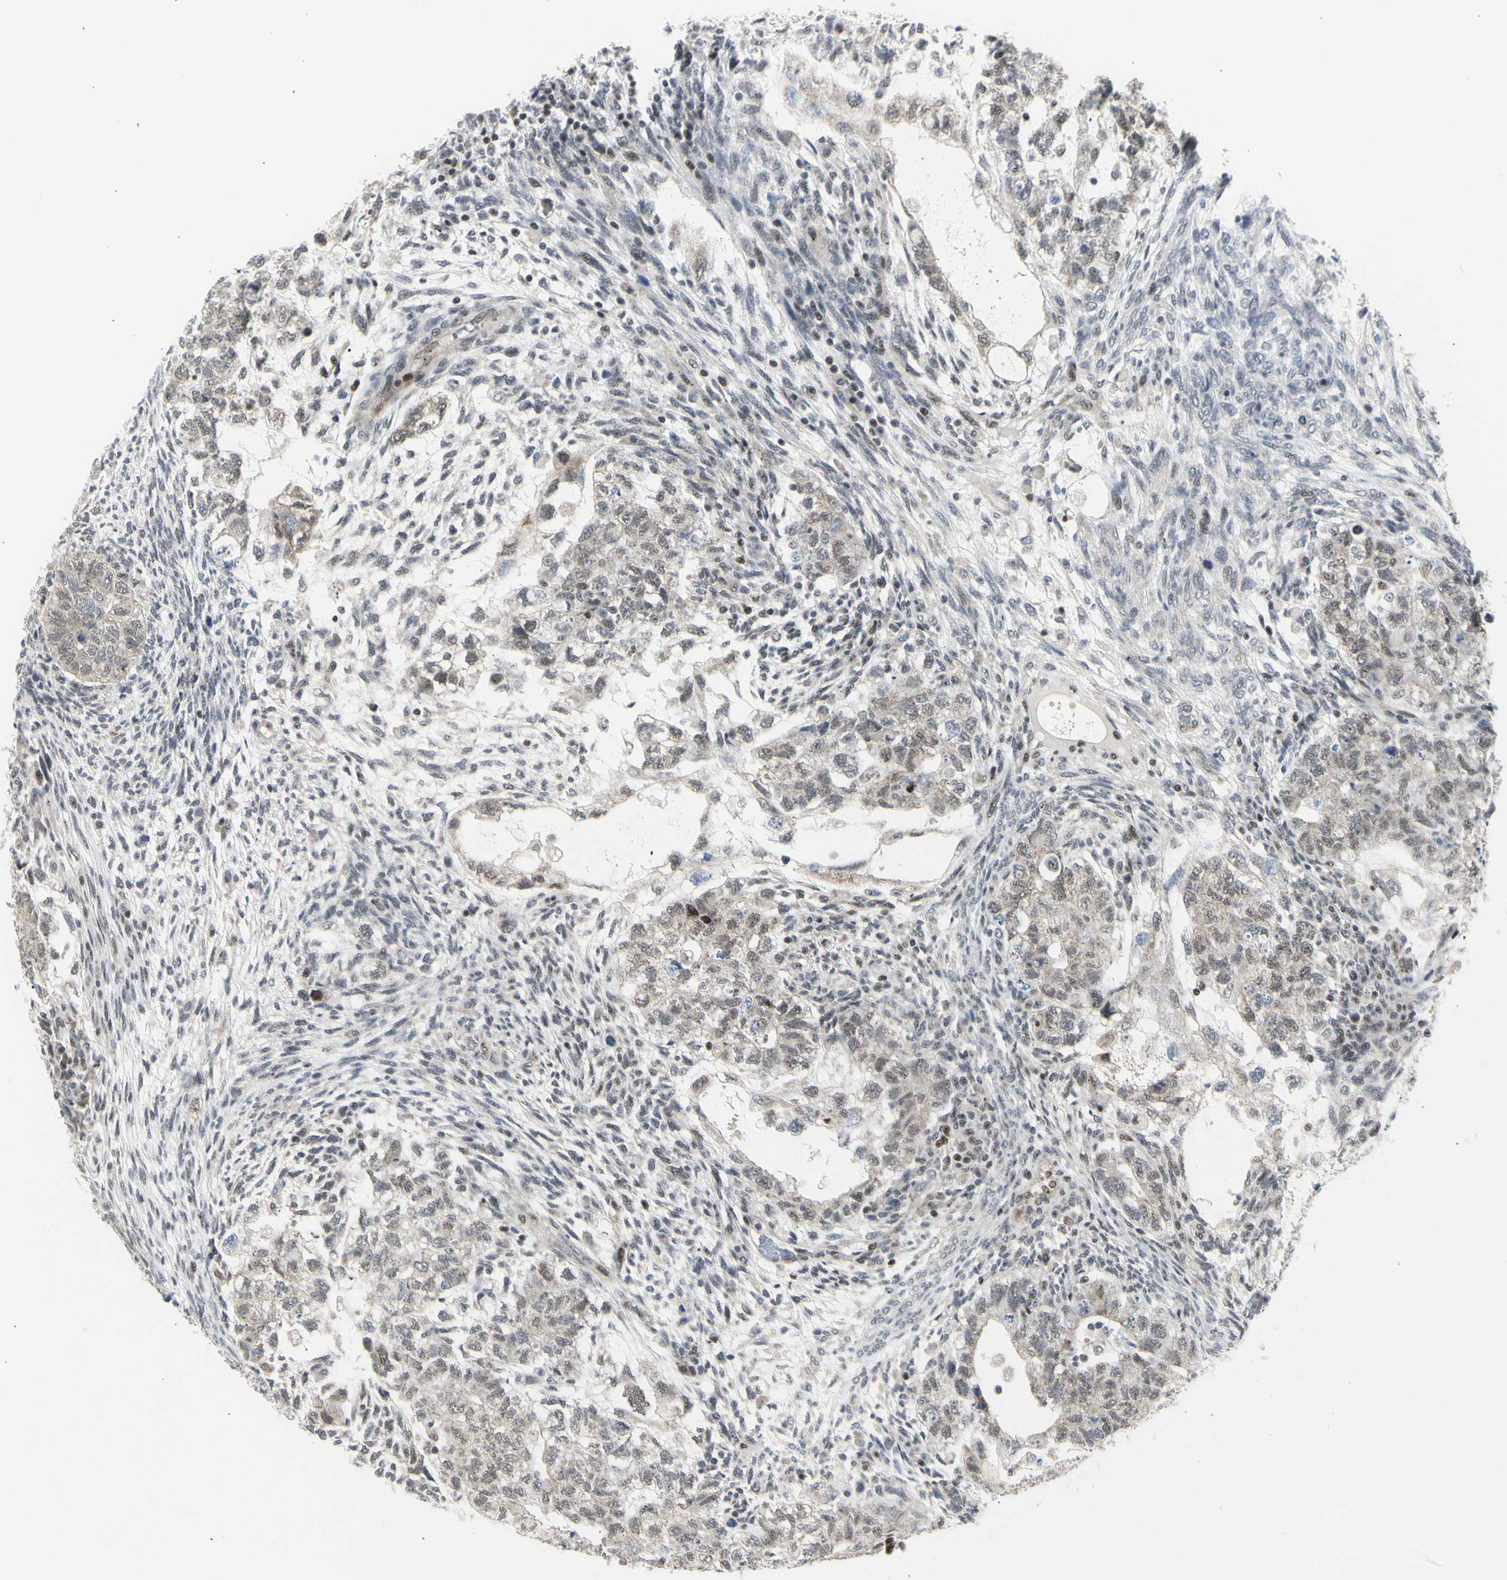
{"staining": {"intensity": "weak", "quantity": ">75%", "location": "nuclear"}, "tissue": "testis cancer", "cell_type": "Tumor cells", "image_type": "cancer", "snomed": [{"axis": "morphology", "description": "Normal tissue, NOS"}, {"axis": "morphology", "description": "Carcinoma, Embryonal, NOS"}, {"axis": "topography", "description": "Testis"}], "caption": "Protein staining of testis embryonal carcinoma tissue demonstrates weak nuclear expression in approximately >75% of tumor cells.", "gene": "DHRS7B", "patient": {"sex": "male", "age": 36}}